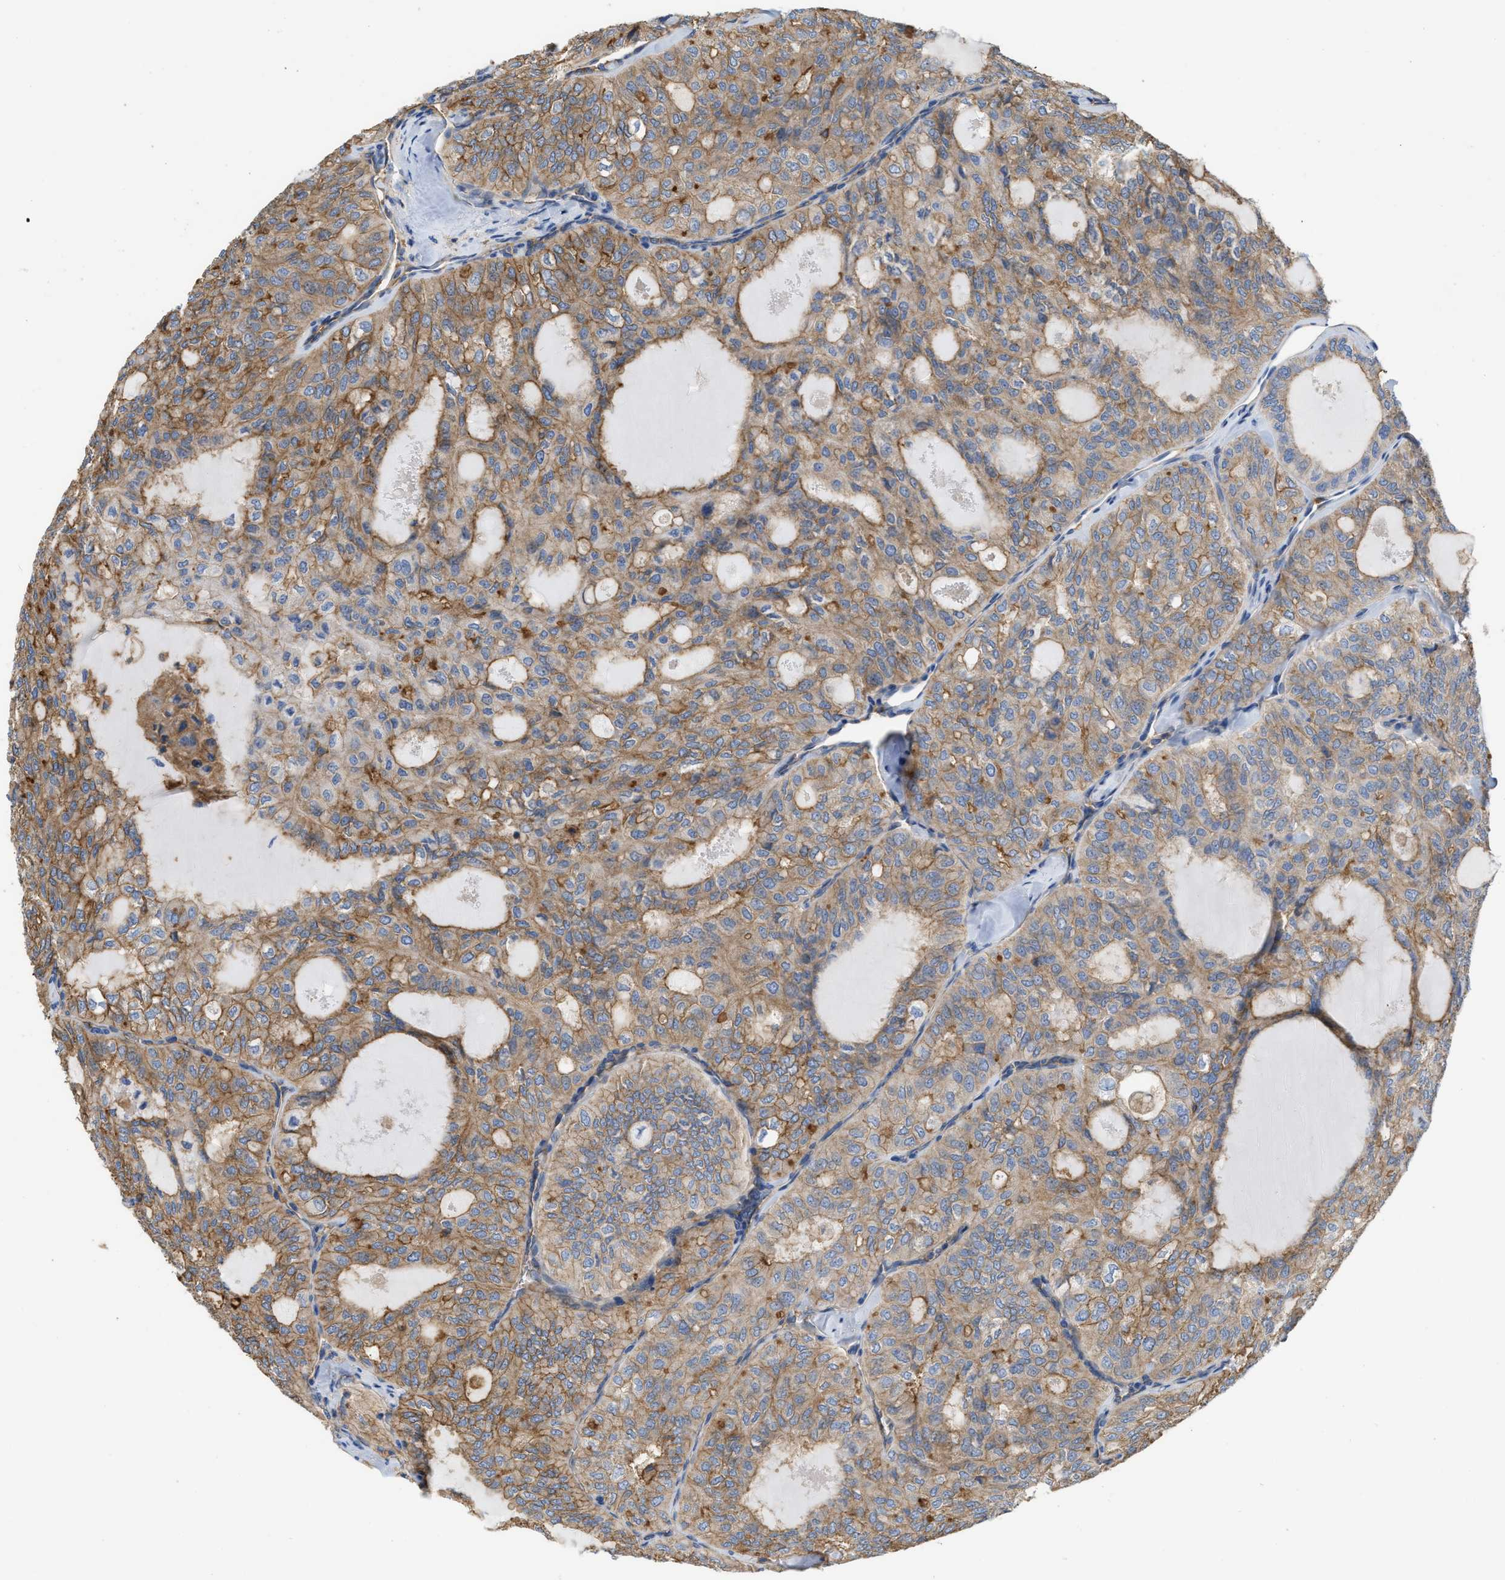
{"staining": {"intensity": "moderate", "quantity": ">75%", "location": "cytoplasmic/membranous"}, "tissue": "thyroid cancer", "cell_type": "Tumor cells", "image_type": "cancer", "snomed": [{"axis": "morphology", "description": "Follicular adenoma carcinoma, NOS"}, {"axis": "topography", "description": "Thyroid gland"}], "caption": "A high-resolution micrograph shows immunohistochemistry staining of thyroid cancer, which reveals moderate cytoplasmic/membranous positivity in approximately >75% of tumor cells.", "gene": "GNB4", "patient": {"sex": "male", "age": 75}}